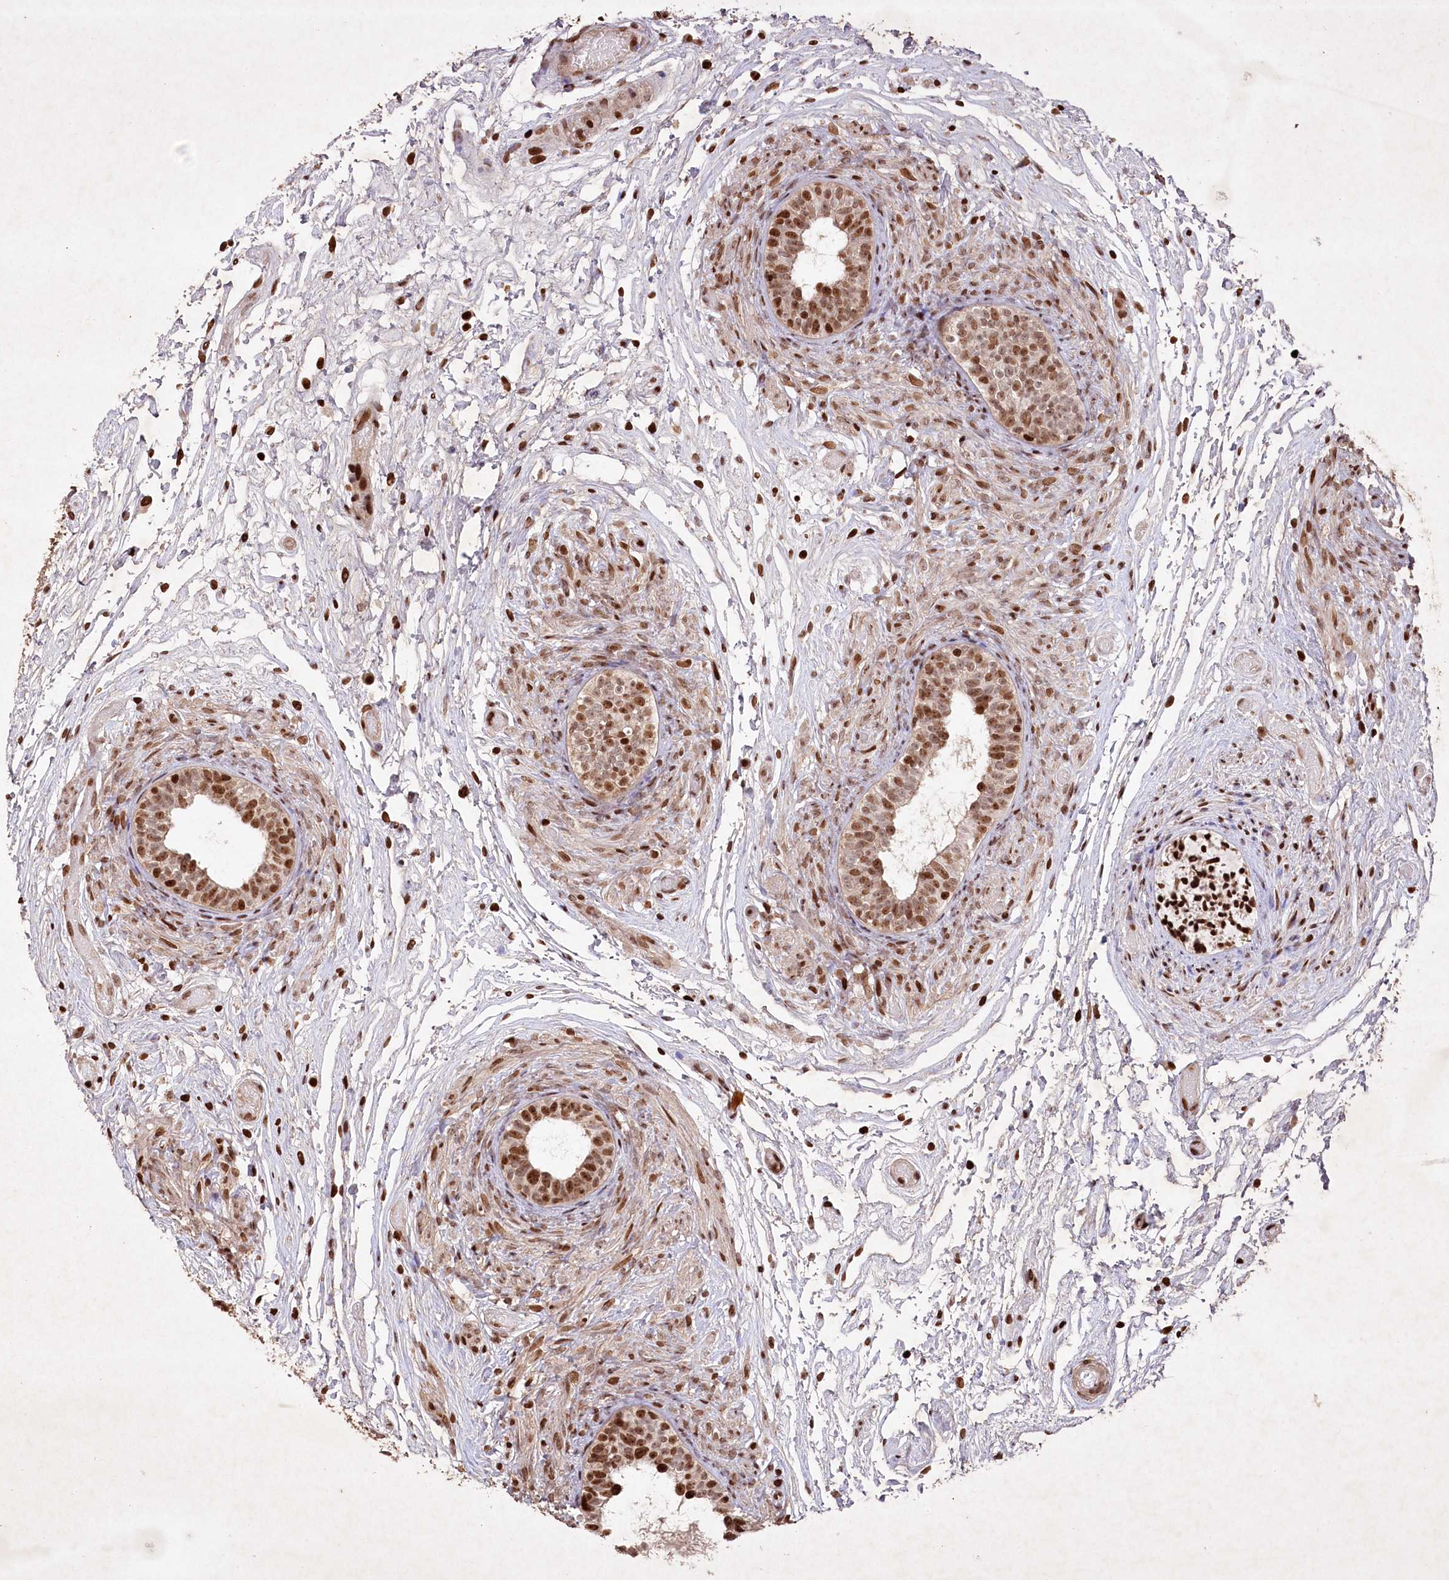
{"staining": {"intensity": "strong", "quantity": "25%-75%", "location": "cytoplasmic/membranous,nuclear"}, "tissue": "epididymis", "cell_type": "Glandular cells", "image_type": "normal", "snomed": [{"axis": "morphology", "description": "Normal tissue, NOS"}, {"axis": "topography", "description": "Epididymis"}], "caption": "DAB (3,3'-diaminobenzidine) immunohistochemical staining of benign human epididymis displays strong cytoplasmic/membranous,nuclear protein positivity in approximately 25%-75% of glandular cells. (DAB (3,3'-diaminobenzidine) = brown stain, brightfield microscopy at high magnification).", "gene": "CCSER2", "patient": {"sex": "male", "age": 5}}